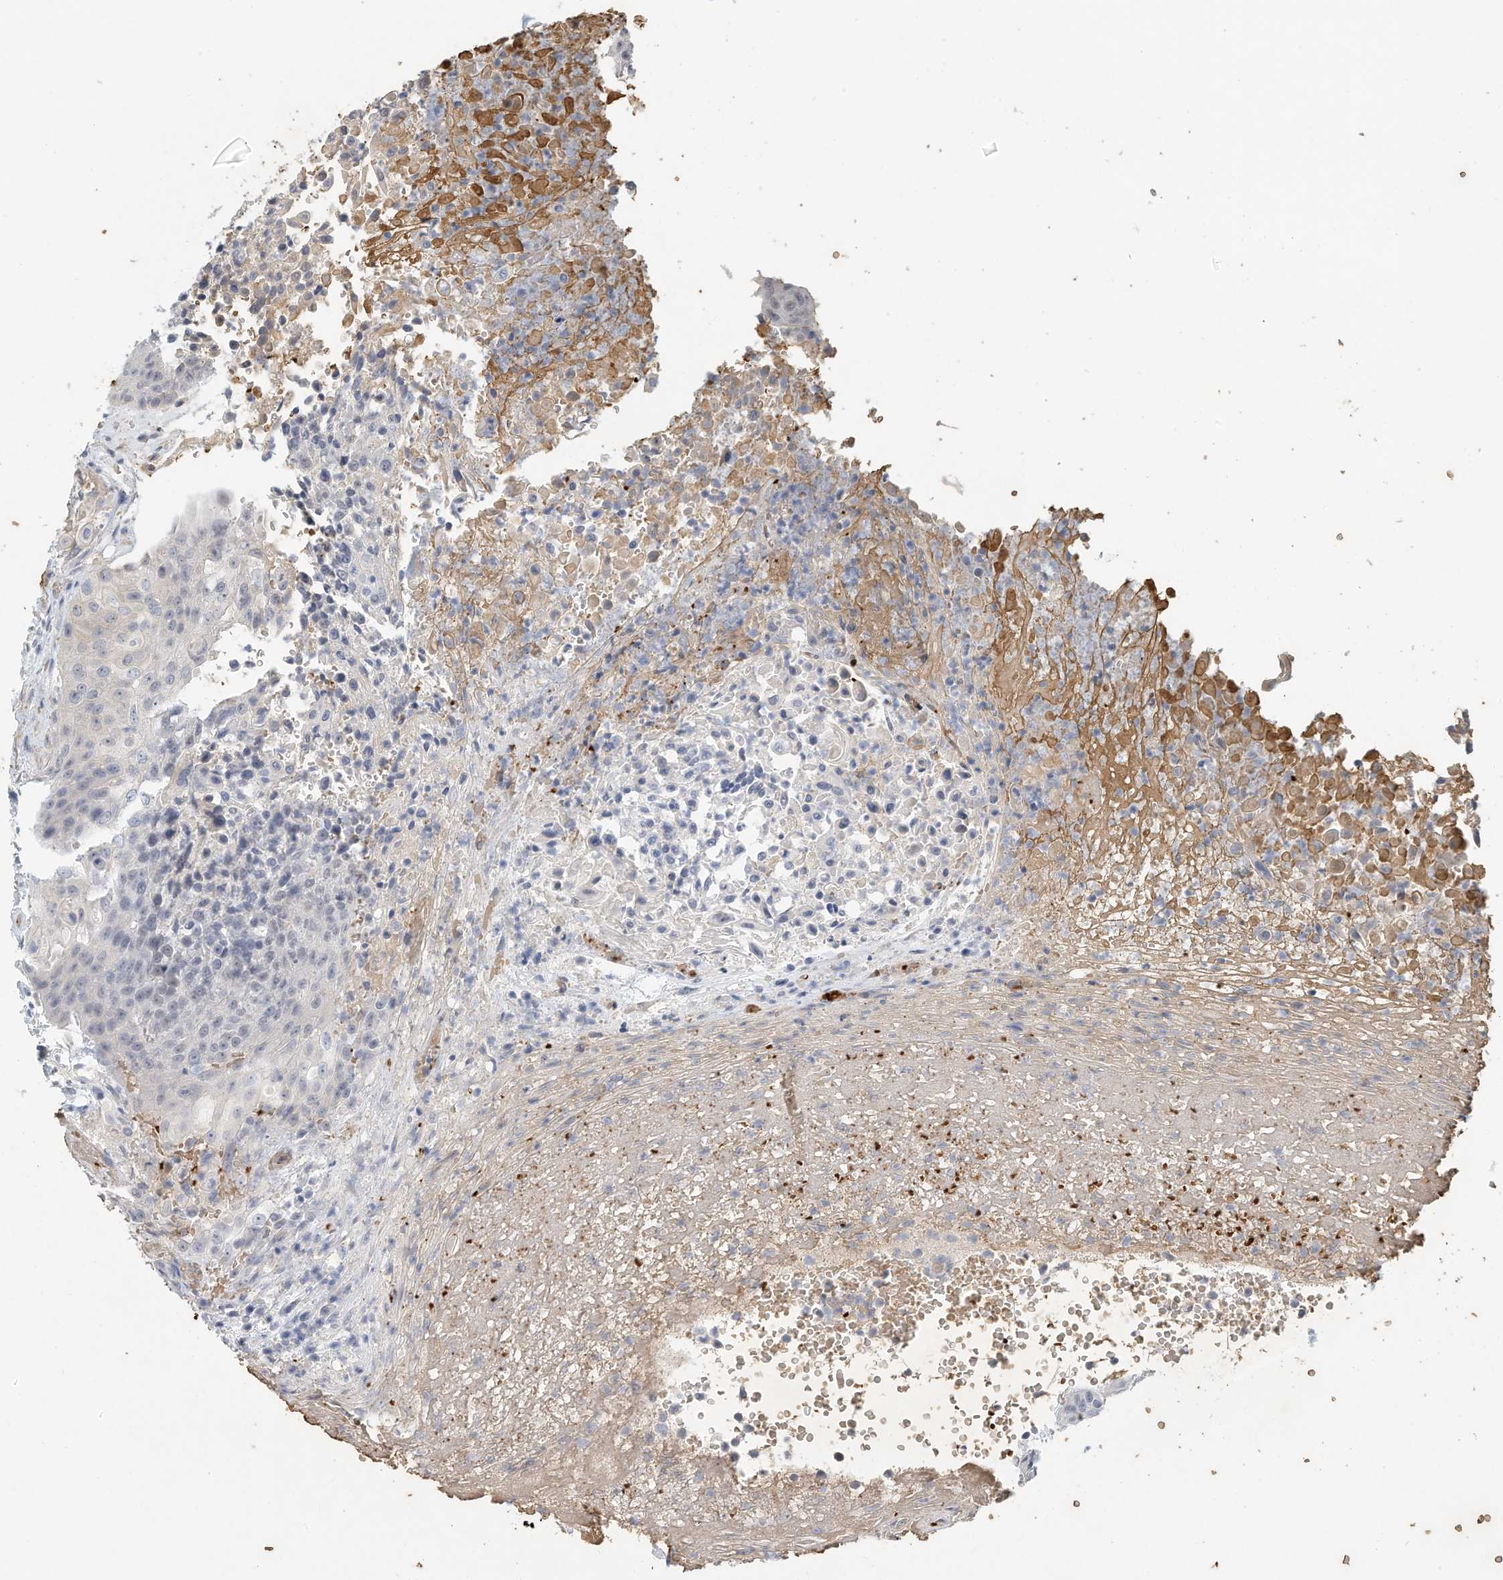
{"staining": {"intensity": "negative", "quantity": "none", "location": "none"}, "tissue": "urothelial cancer", "cell_type": "Tumor cells", "image_type": "cancer", "snomed": [{"axis": "morphology", "description": "Urothelial carcinoma, High grade"}, {"axis": "topography", "description": "Urinary bladder"}], "caption": "An IHC micrograph of urothelial carcinoma (high-grade) is shown. There is no staining in tumor cells of urothelial carcinoma (high-grade).", "gene": "RCAN3", "patient": {"sex": "female", "age": 63}}